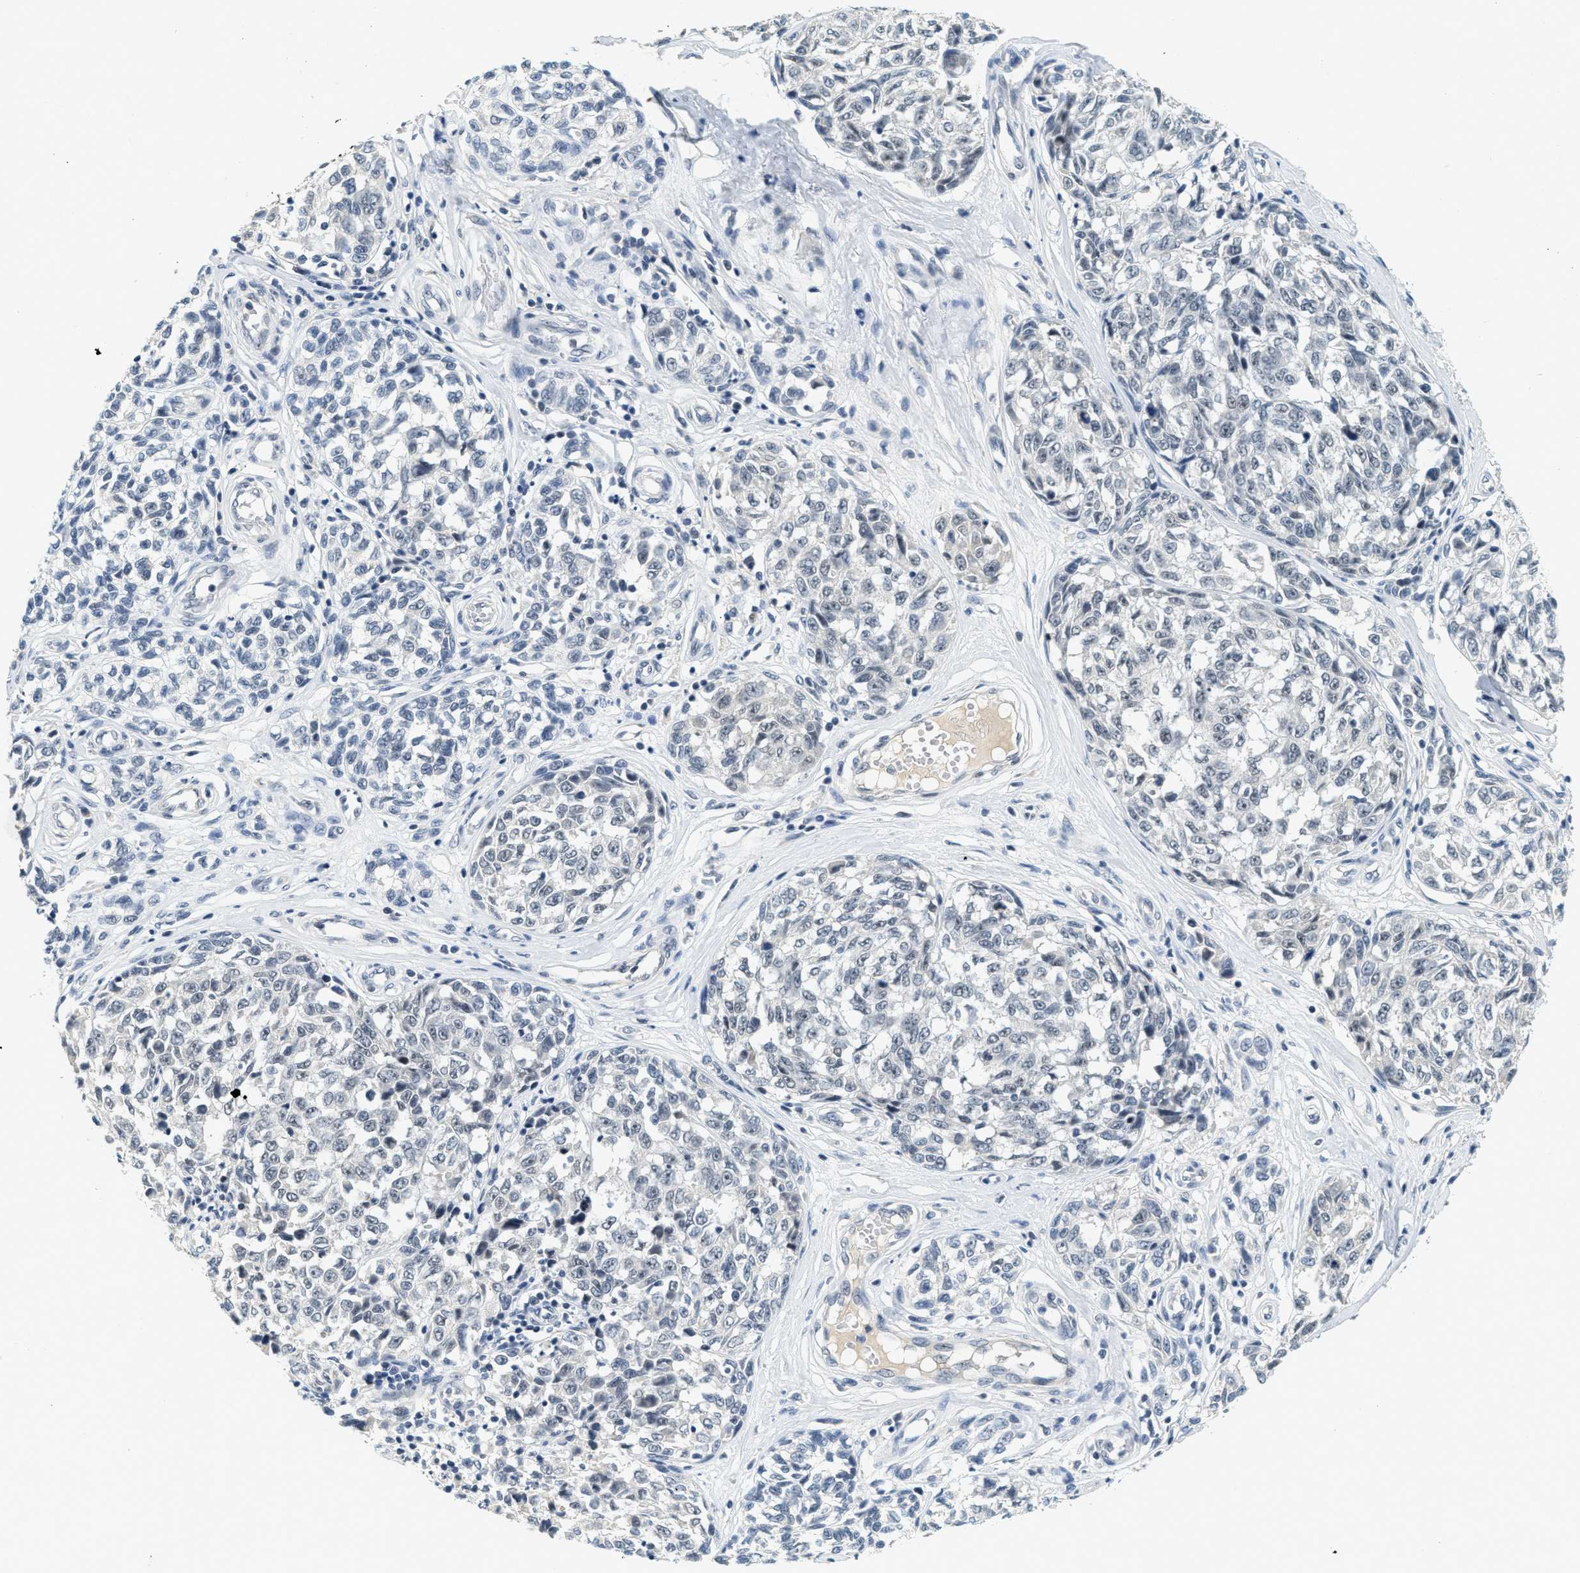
{"staining": {"intensity": "negative", "quantity": "none", "location": "none"}, "tissue": "melanoma", "cell_type": "Tumor cells", "image_type": "cancer", "snomed": [{"axis": "morphology", "description": "Malignant melanoma, NOS"}, {"axis": "topography", "description": "Skin"}], "caption": "Tumor cells show no significant protein expression in melanoma. (DAB (3,3'-diaminobenzidine) IHC with hematoxylin counter stain).", "gene": "MZF1", "patient": {"sex": "female", "age": 64}}